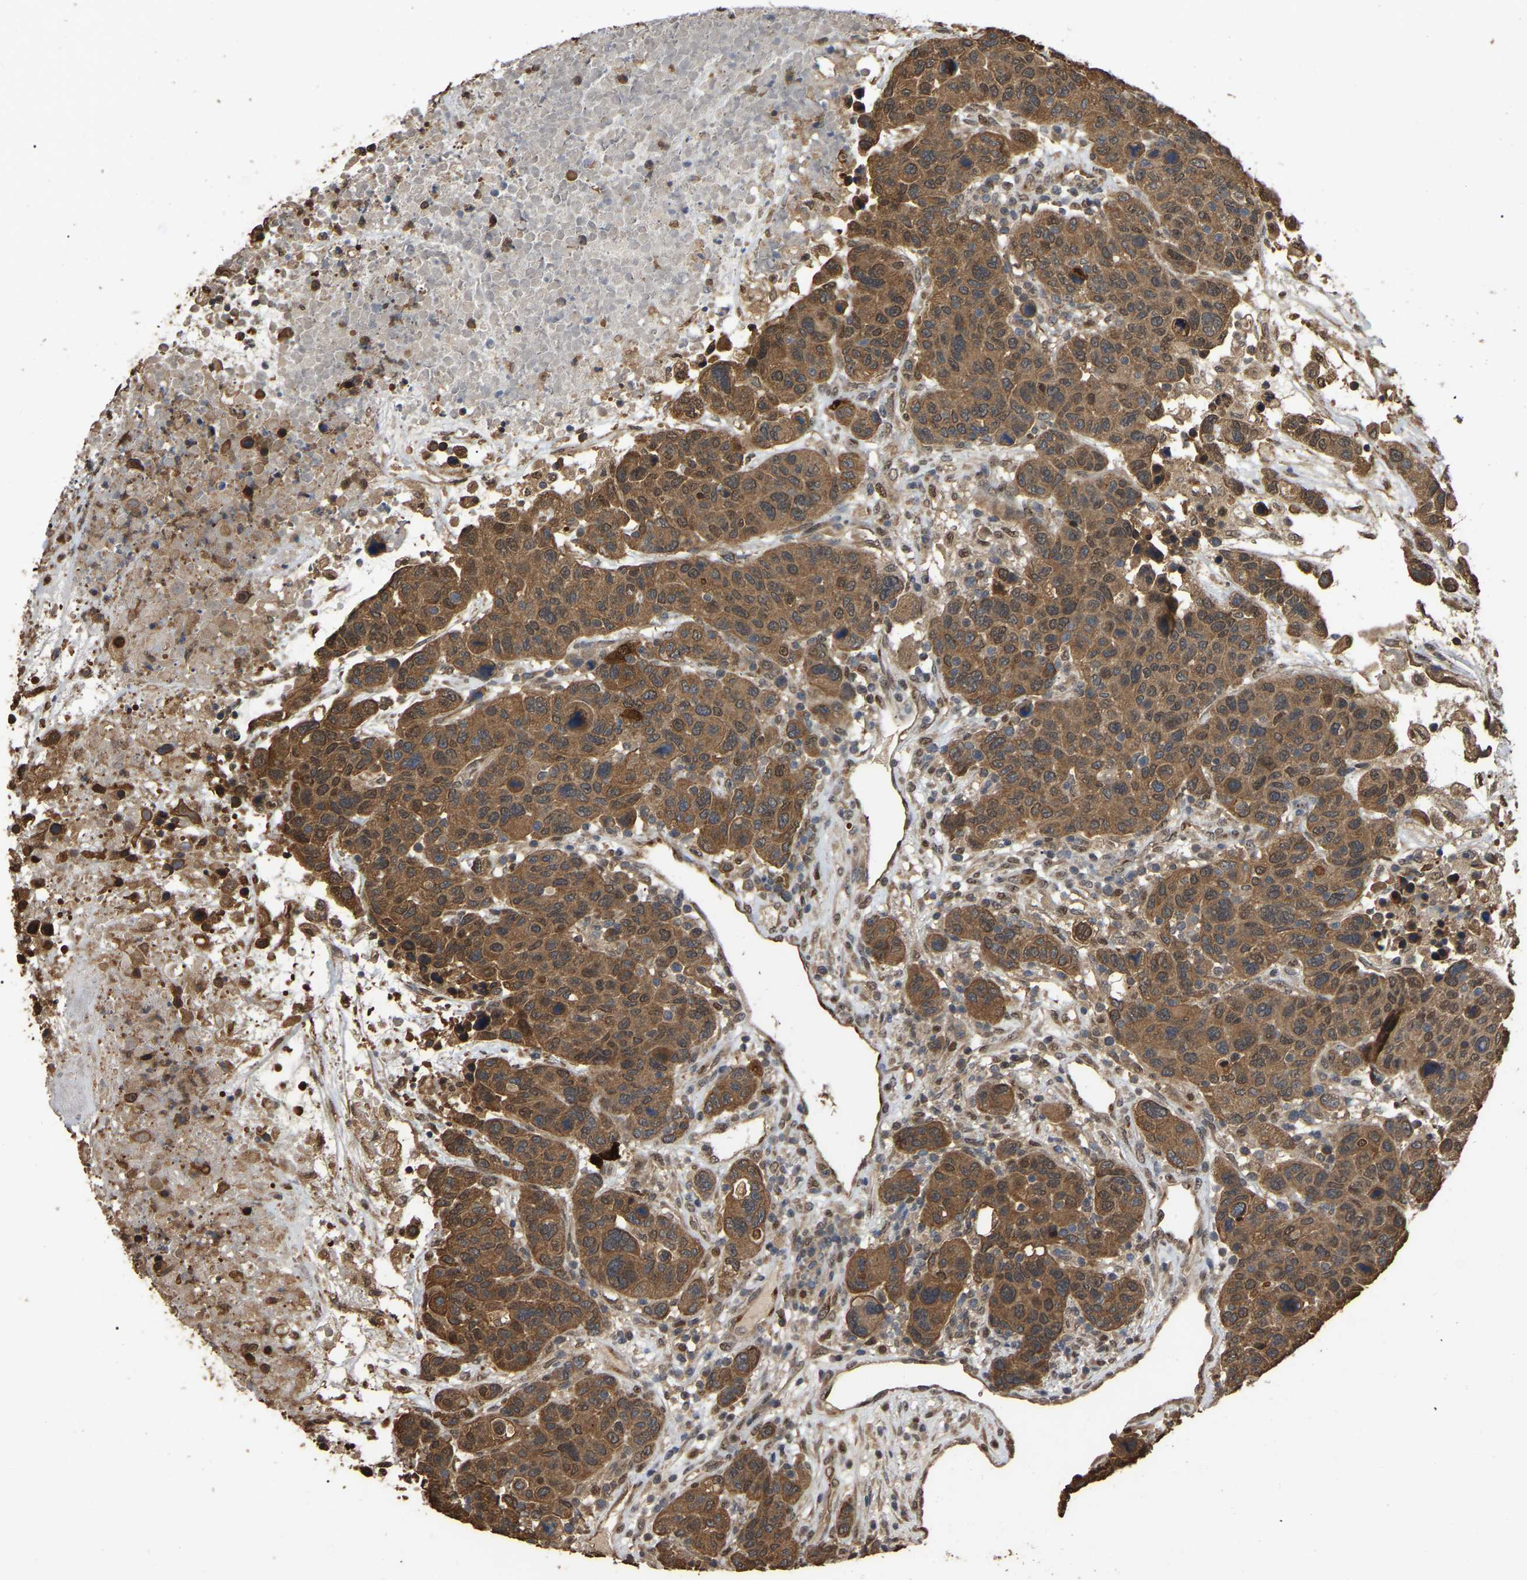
{"staining": {"intensity": "moderate", "quantity": ">75%", "location": "cytoplasmic/membranous,nuclear"}, "tissue": "breast cancer", "cell_type": "Tumor cells", "image_type": "cancer", "snomed": [{"axis": "morphology", "description": "Duct carcinoma"}, {"axis": "topography", "description": "Breast"}], "caption": "Breast cancer stained with IHC reveals moderate cytoplasmic/membranous and nuclear staining in approximately >75% of tumor cells.", "gene": "FAM219A", "patient": {"sex": "female", "age": 37}}